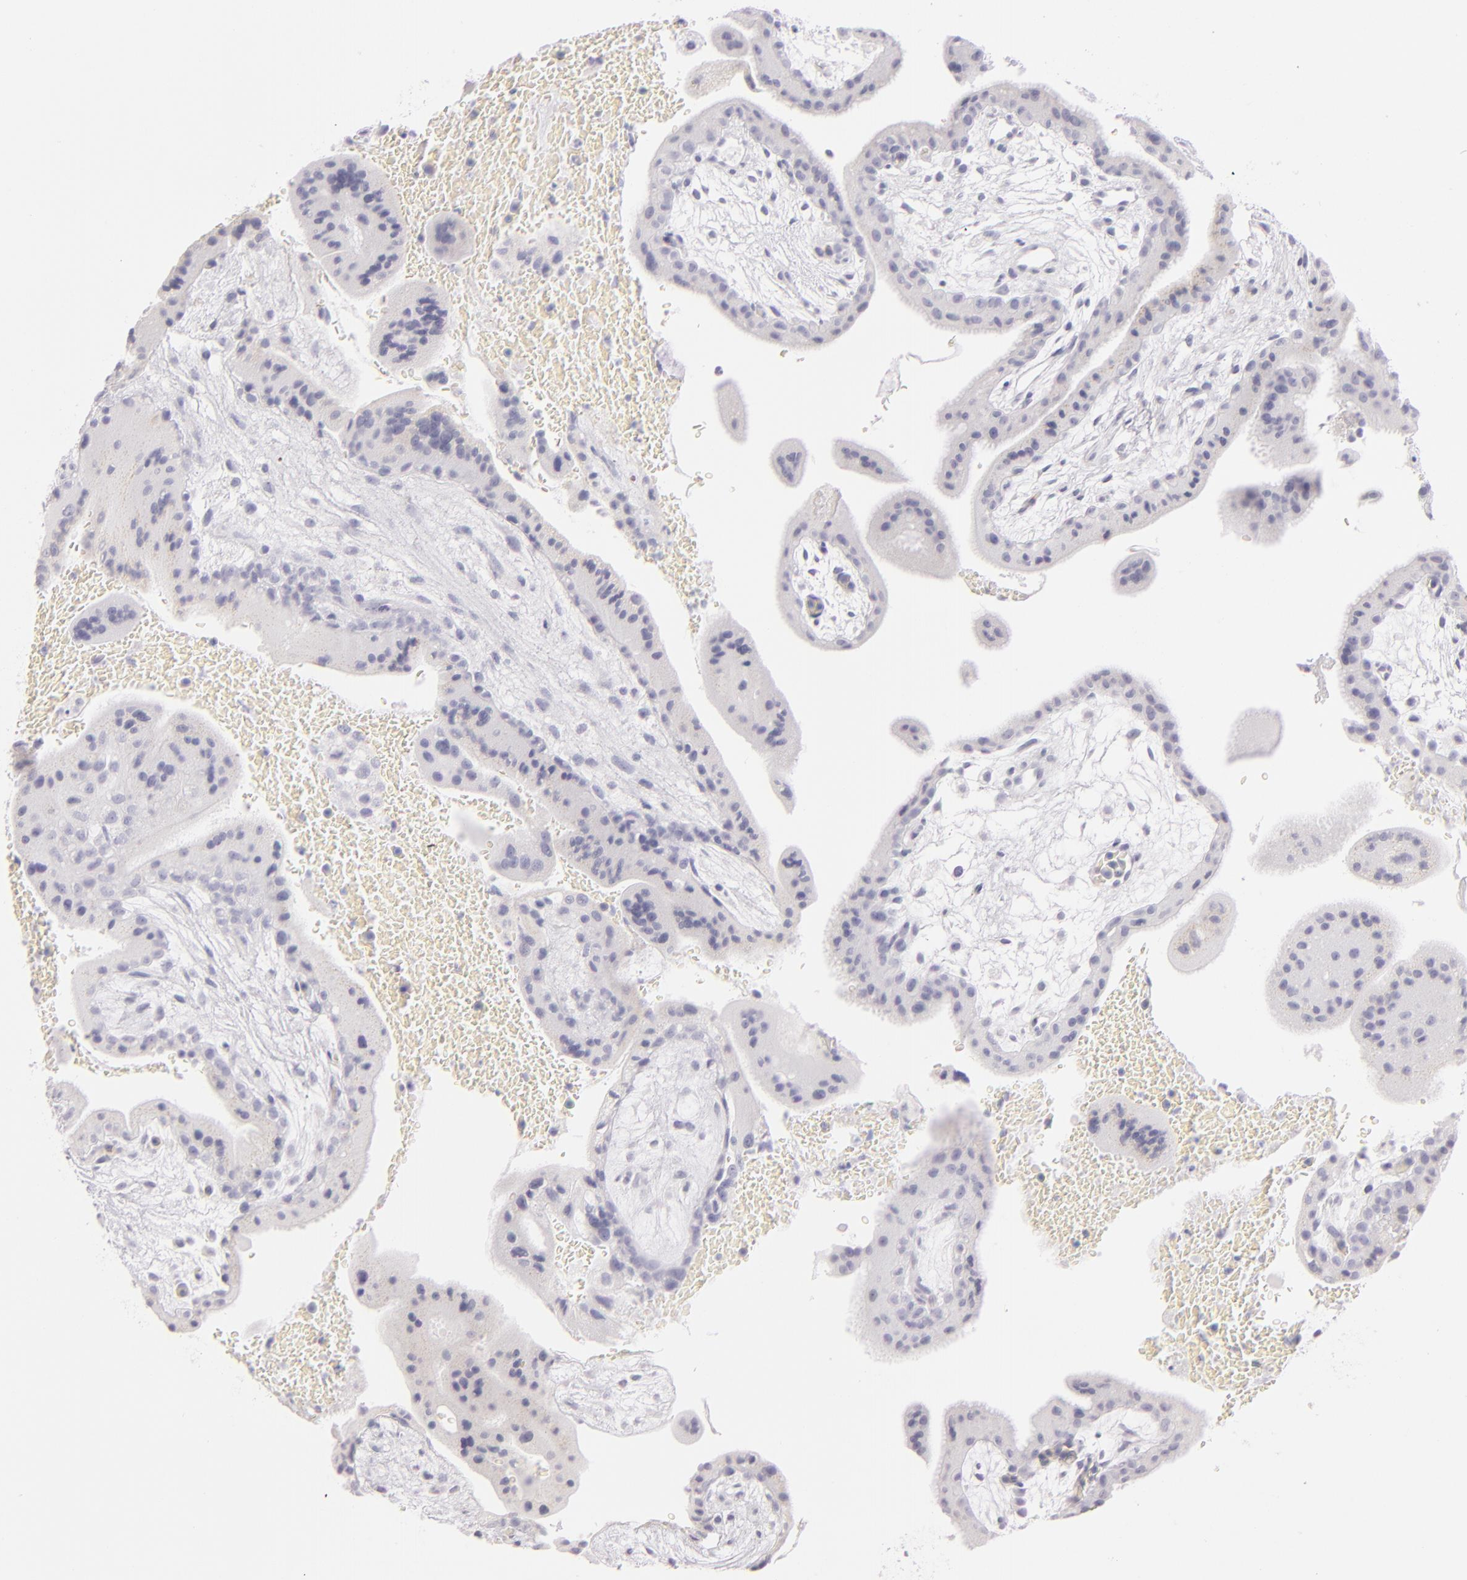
{"staining": {"intensity": "negative", "quantity": "none", "location": "none"}, "tissue": "placenta", "cell_type": "Decidual cells", "image_type": "normal", "snomed": [{"axis": "morphology", "description": "Normal tissue, NOS"}, {"axis": "topography", "description": "Placenta"}], "caption": "IHC histopathology image of normal placenta: human placenta stained with DAB reveals no significant protein expression in decidual cells.", "gene": "CD207", "patient": {"sex": "female", "age": 35}}